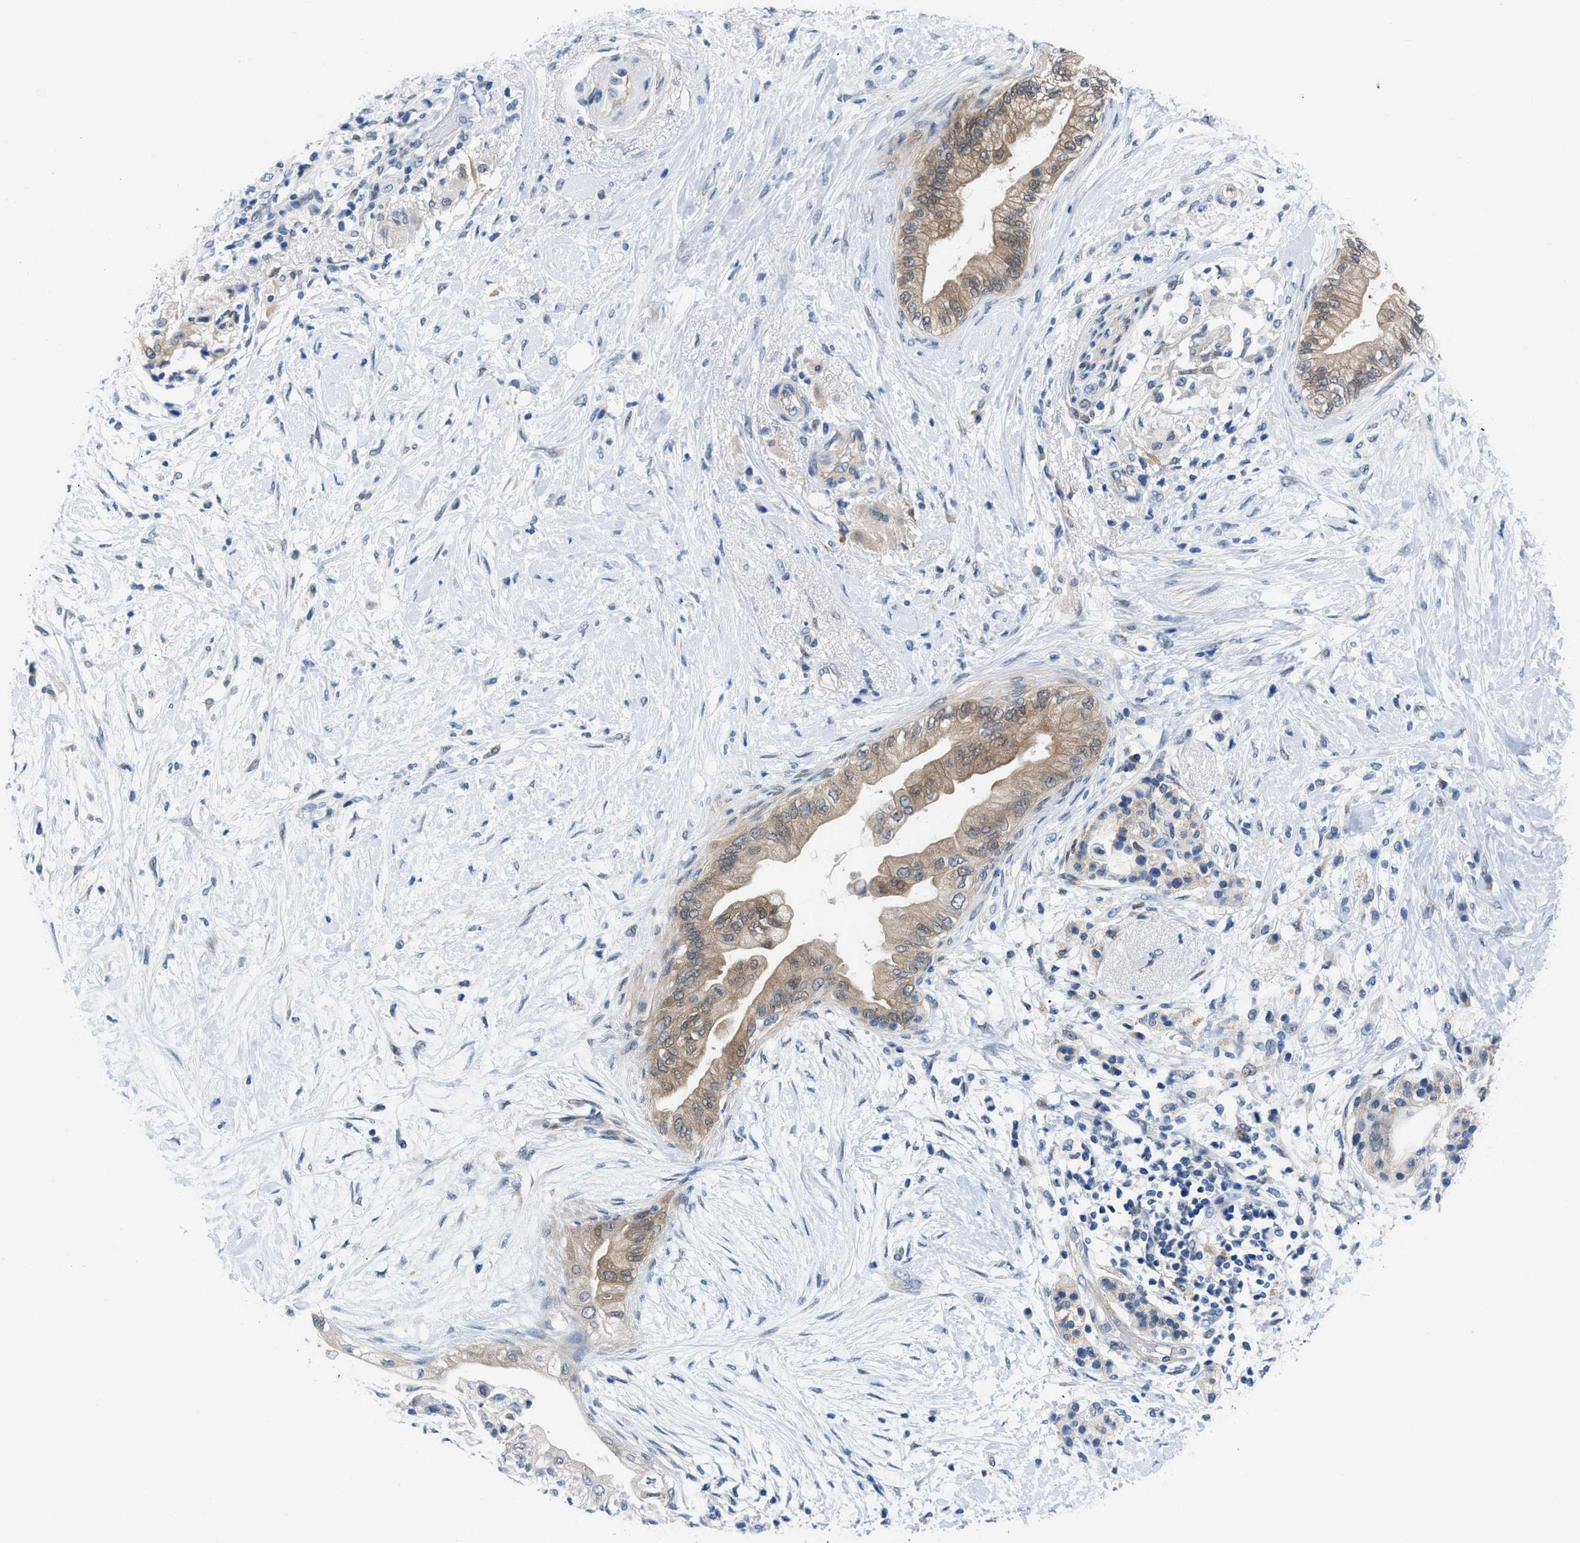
{"staining": {"intensity": "weak", "quantity": ">75%", "location": "cytoplasmic/membranous"}, "tissue": "pancreatic cancer", "cell_type": "Tumor cells", "image_type": "cancer", "snomed": [{"axis": "morphology", "description": "Normal tissue, NOS"}, {"axis": "morphology", "description": "Adenocarcinoma, NOS"}, {"axis": "topography", "description": "Pancreas"}, {"axis": "topography", "description": "Duodenum"}], "caption": "The histopathology image reveals immunohistochemical staining of pancreatic cancer. There is weak cytoplasmic/membranous positivity is seen in about >75% of tumor cells.", "gene": "CBR1", "patient": {"sex": "female", "age": 60}}